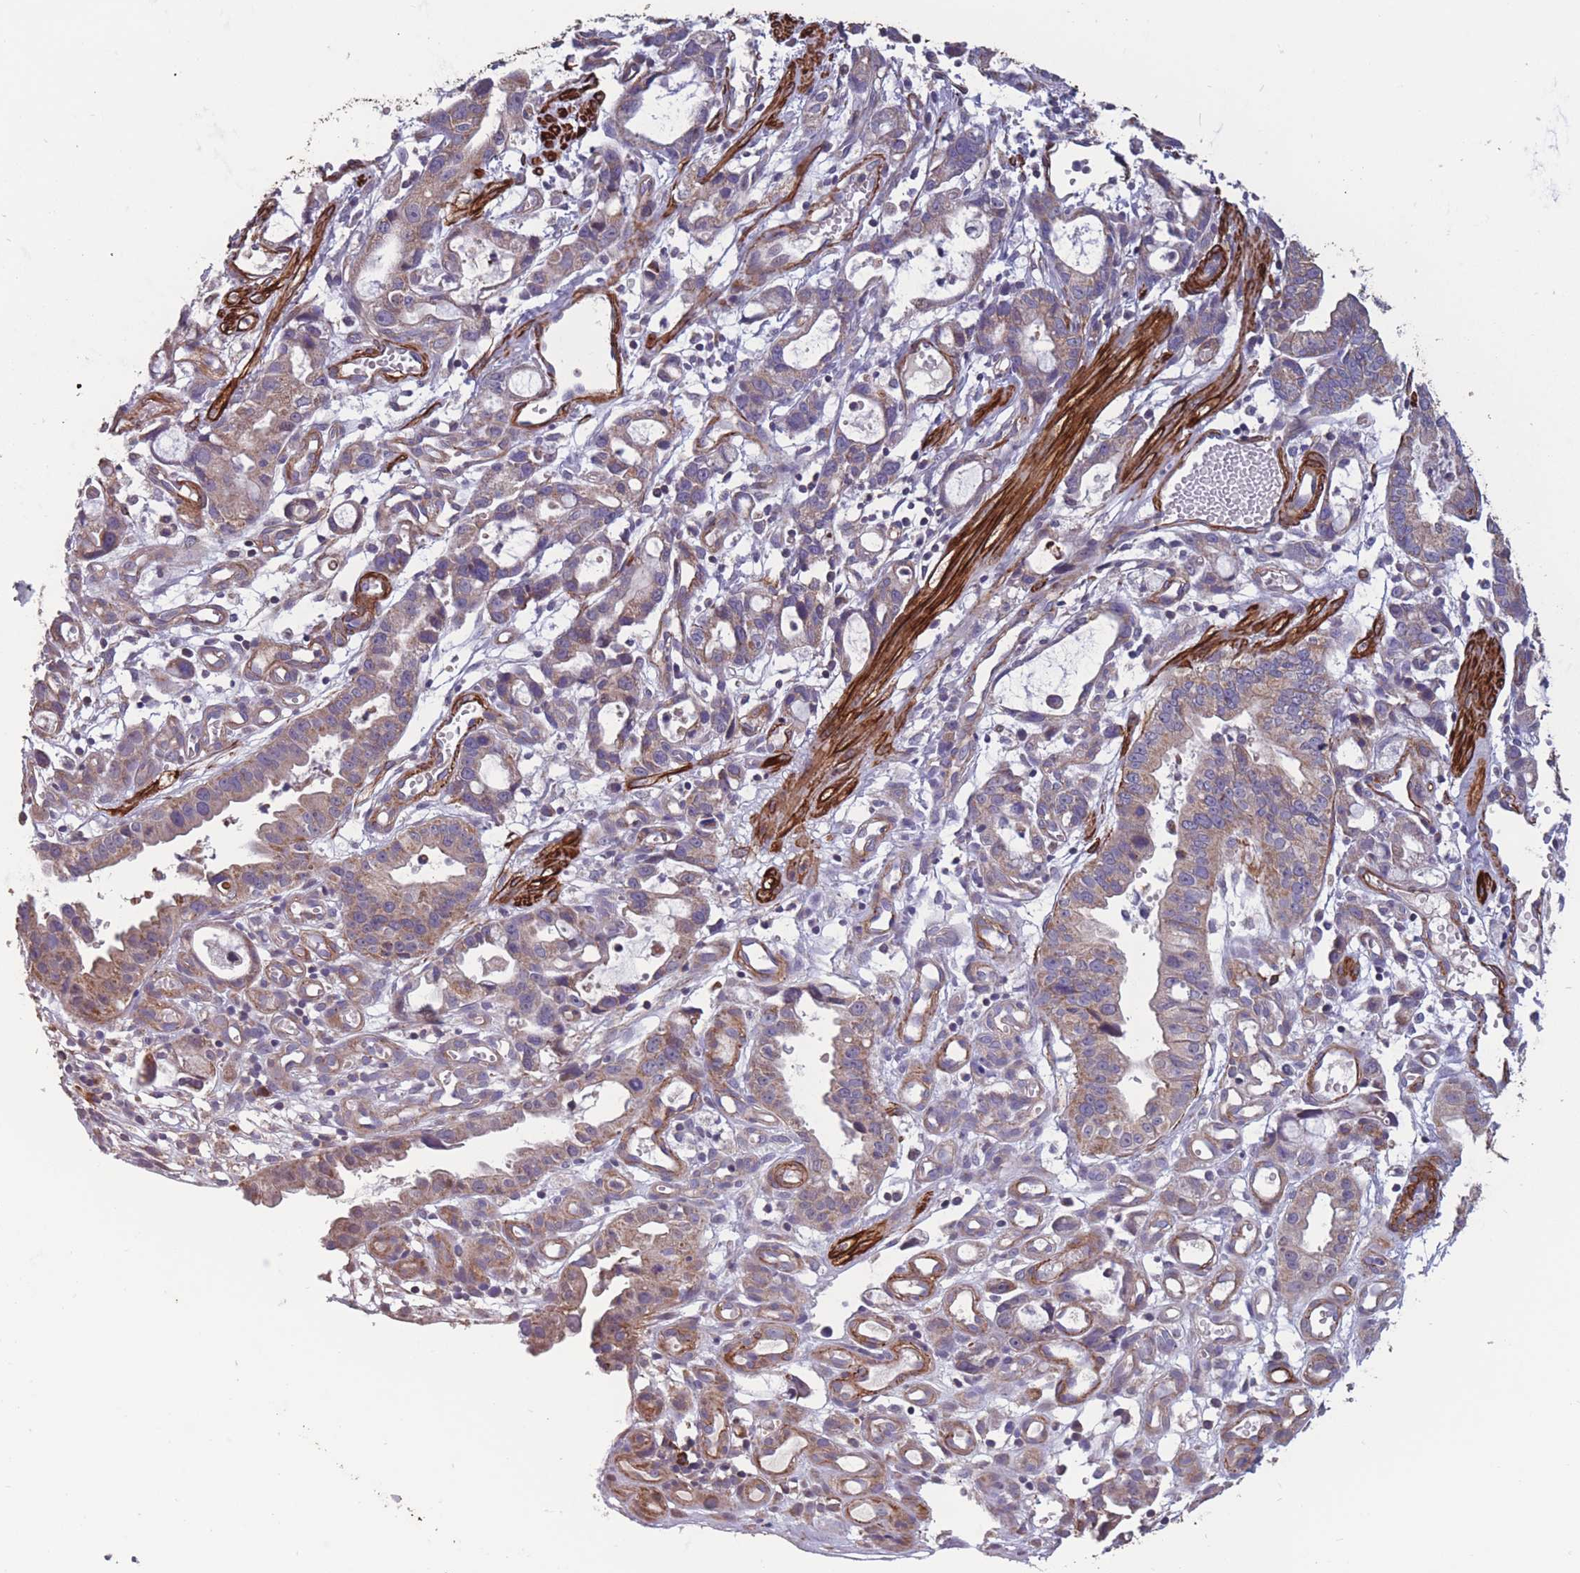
{"staining": {"intensity": "moderate", "quantity": ">75%", "location": "cytoplasmic/membranous"}, "tissue": "stomach cancer", "cell_type": "Tumor cells", "image_type": "cancer", "snomed": [{"axis": "morphology", "description": "Adenocarcinoma, NOS"}, {"axis": "topography", "description": "Stomach"}], "caption": "Stomach cancer (adenocarcinoma) stained for a protein (brown) reveals moderate cytoplasmic/membranous positive staining in approximately >75% of tumor cells.", "gene": "TOMM40L", "patient": {"sex": "male", "age": 55}}